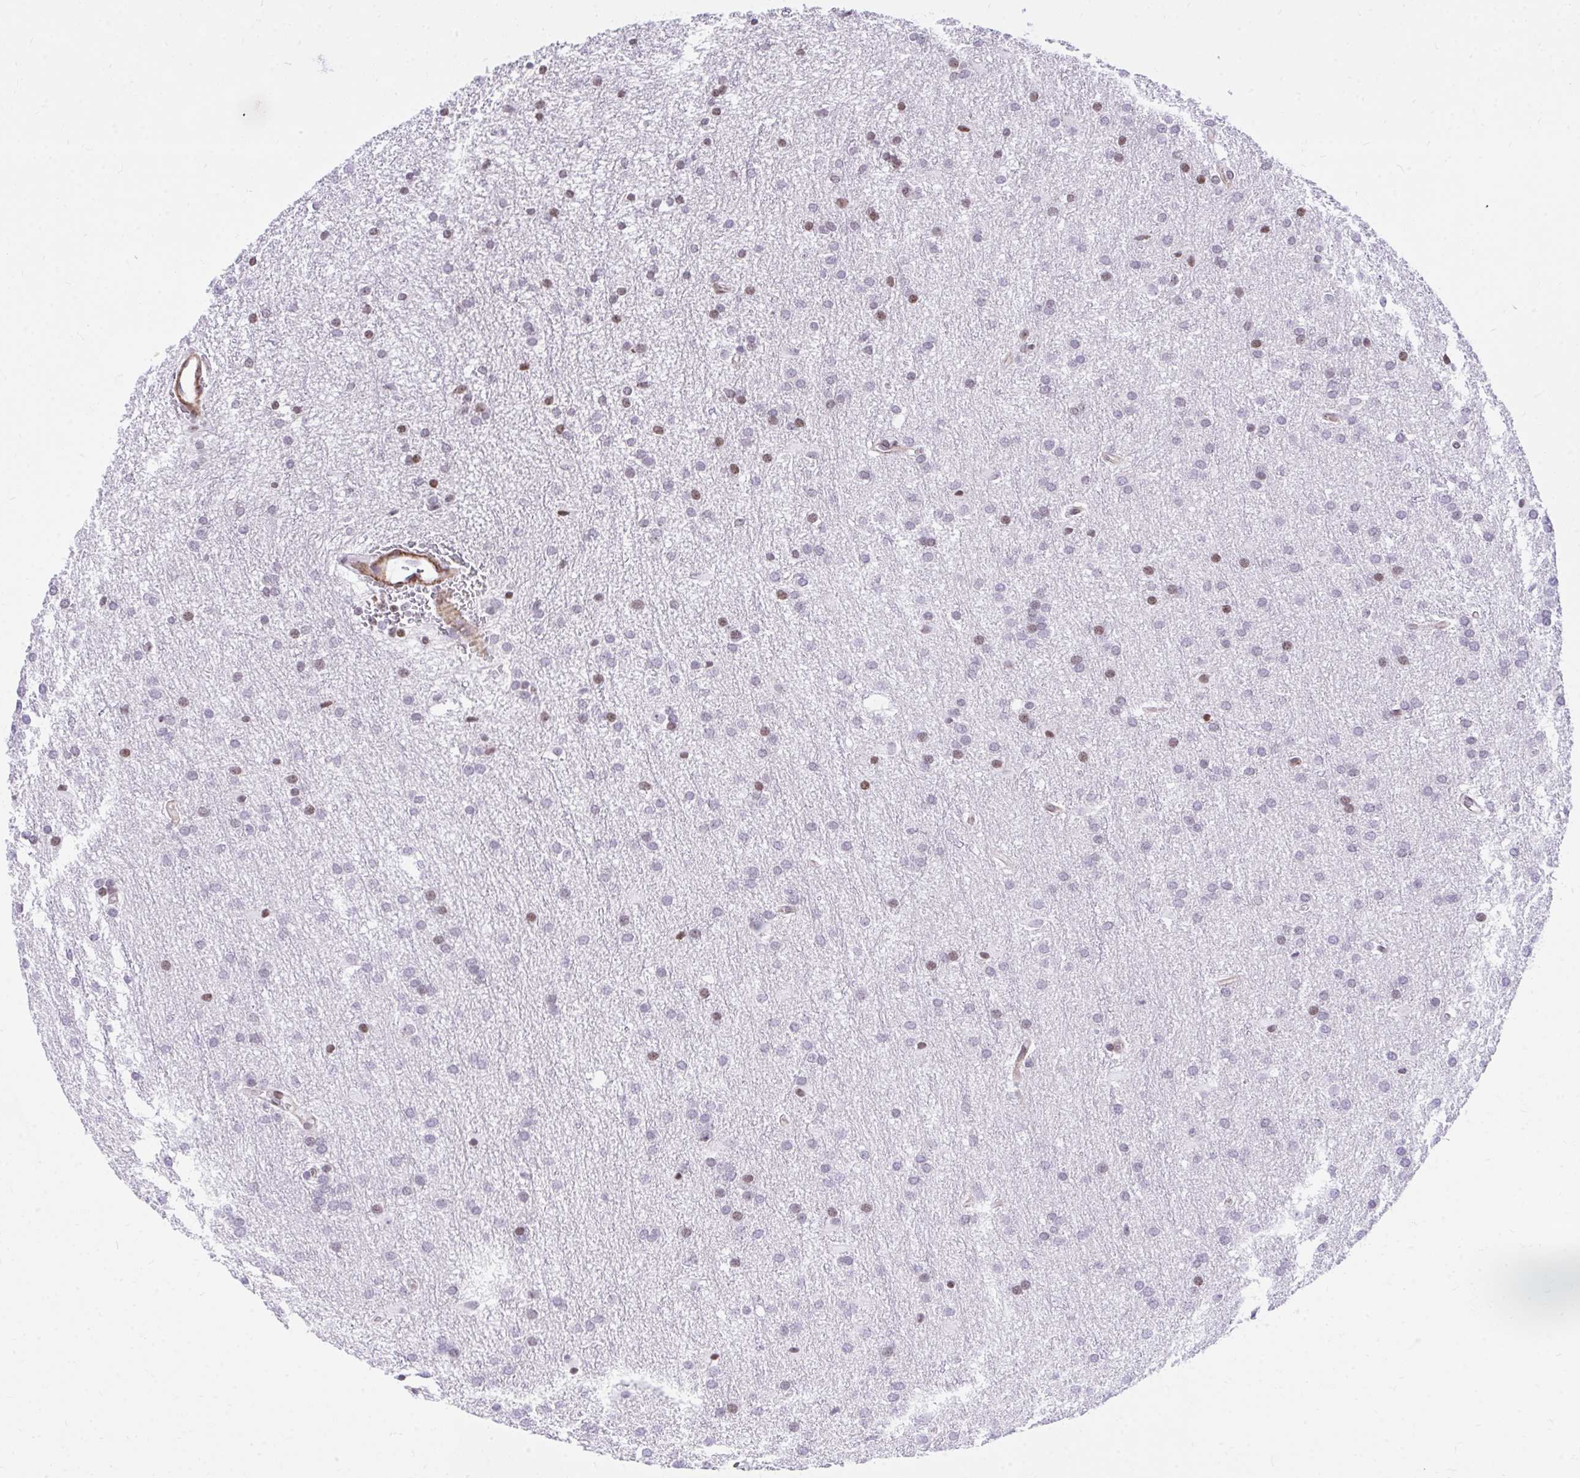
{"staining": {"intensity": "moderate", "quantity": "<25%", "location": "nuclear"}, "tissue": "glioma", "cell_type": "Tumor cells", "image_type": "cancer", "snomed": [{"axis": "morphology", "description": "Glioma, malignant, Low grade"}, {"axis": "topography", "description": "Brain"}], "caption": "Immunohistochemical staining of human glioma demonstrates low levels of moderate nuclear positivity in about <25% of tumor cells.", "gene": "KCNN4", "patient": {"sex": "female", "age": 32}}